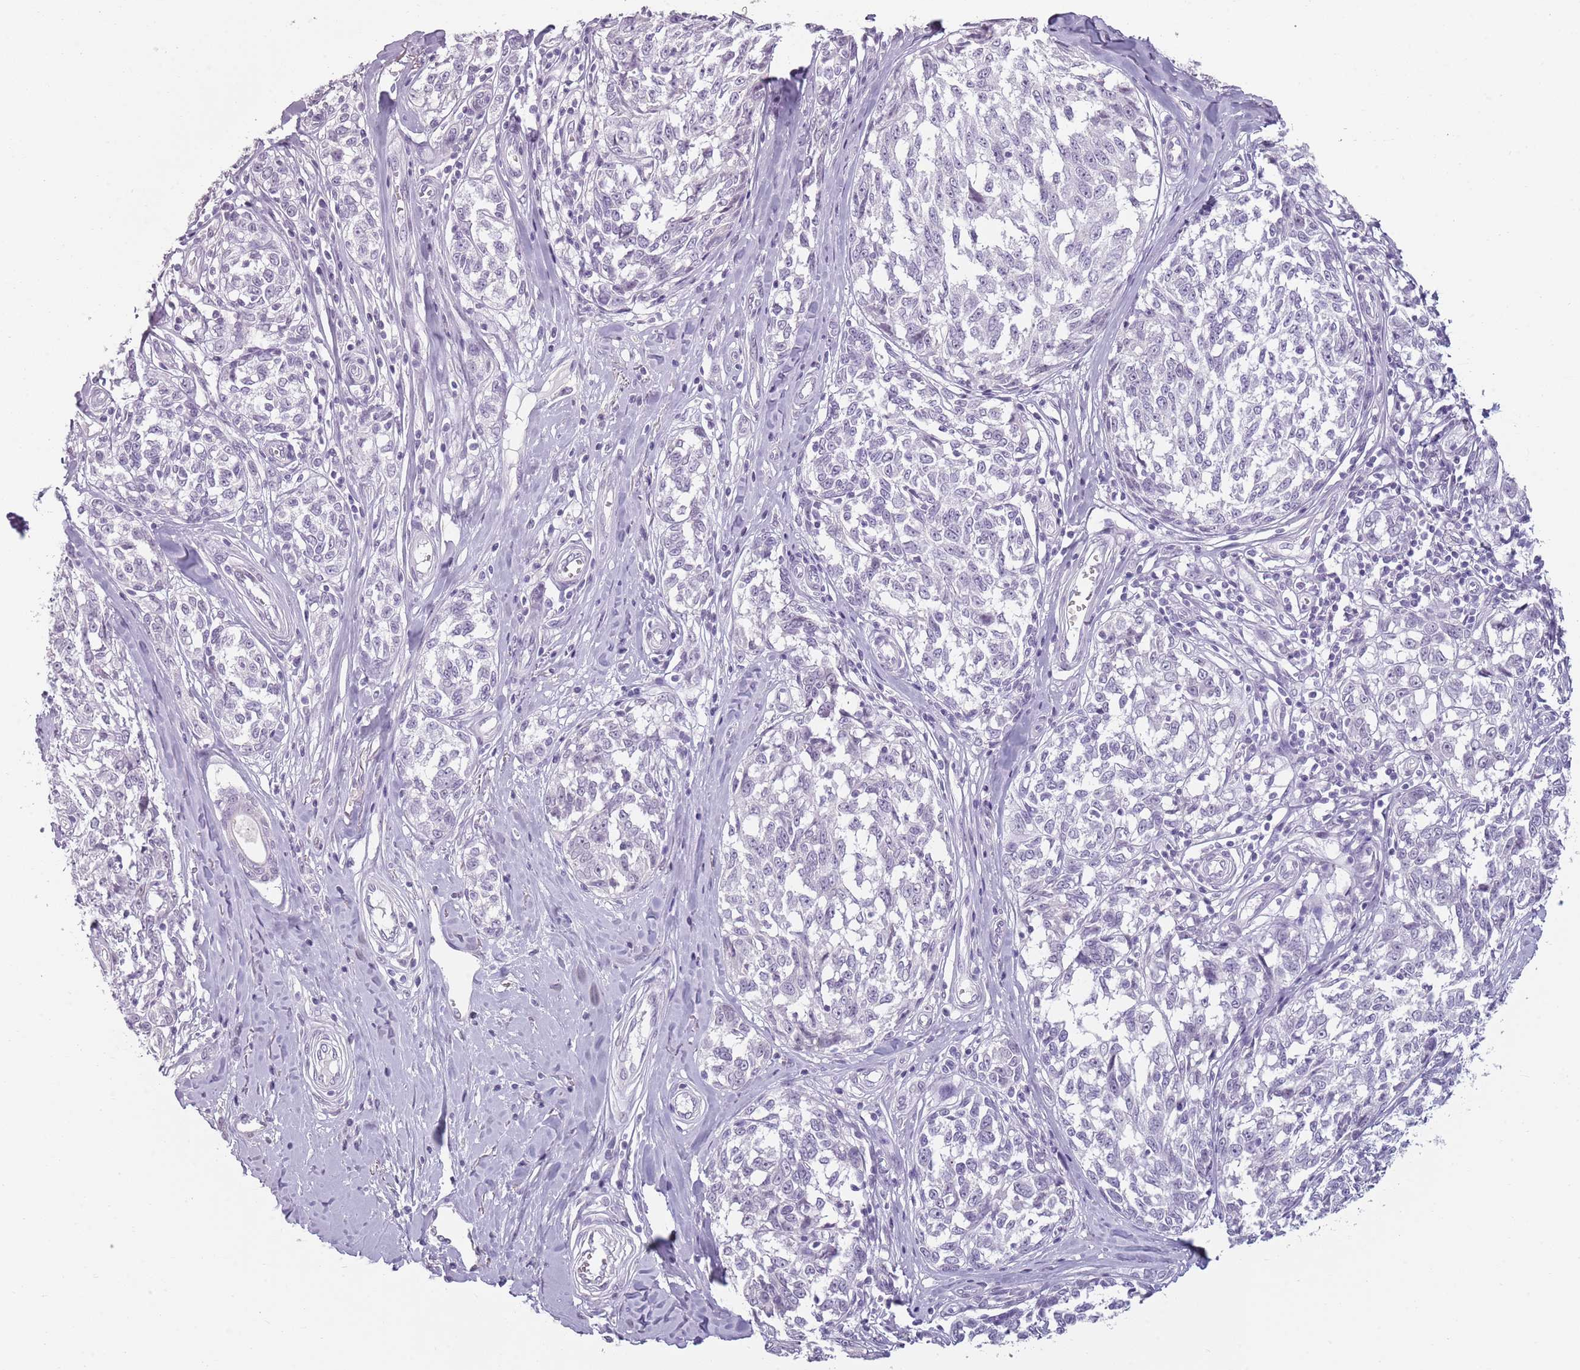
{"staining": {"intensity": "negative", "quantity": "none", "location": "none"}, "tissue": "melanoma", "cell_type": "Tumor cells", "image_type": "cancer", "snomed": [{"axis": "morphology", "description": "Normal tissue, NOS"}, {"axis": "morphology", "description": "Malignant melanoma, NOS"}, {"axis": "topography", "description": "Skin"}], "caption": "Immunohistochemistry of human malignant melanoma demonstrates no expression in tumor cells. The staining was performed using DAB (3,3'-diaminobenzidine) to visualize the protein expression in brown, while the nuclei were stained in blue with hematoxylin (Magnification: 20x).", "gene": "PIEZO1", "patient": {"sex": "female", "age": 64}}